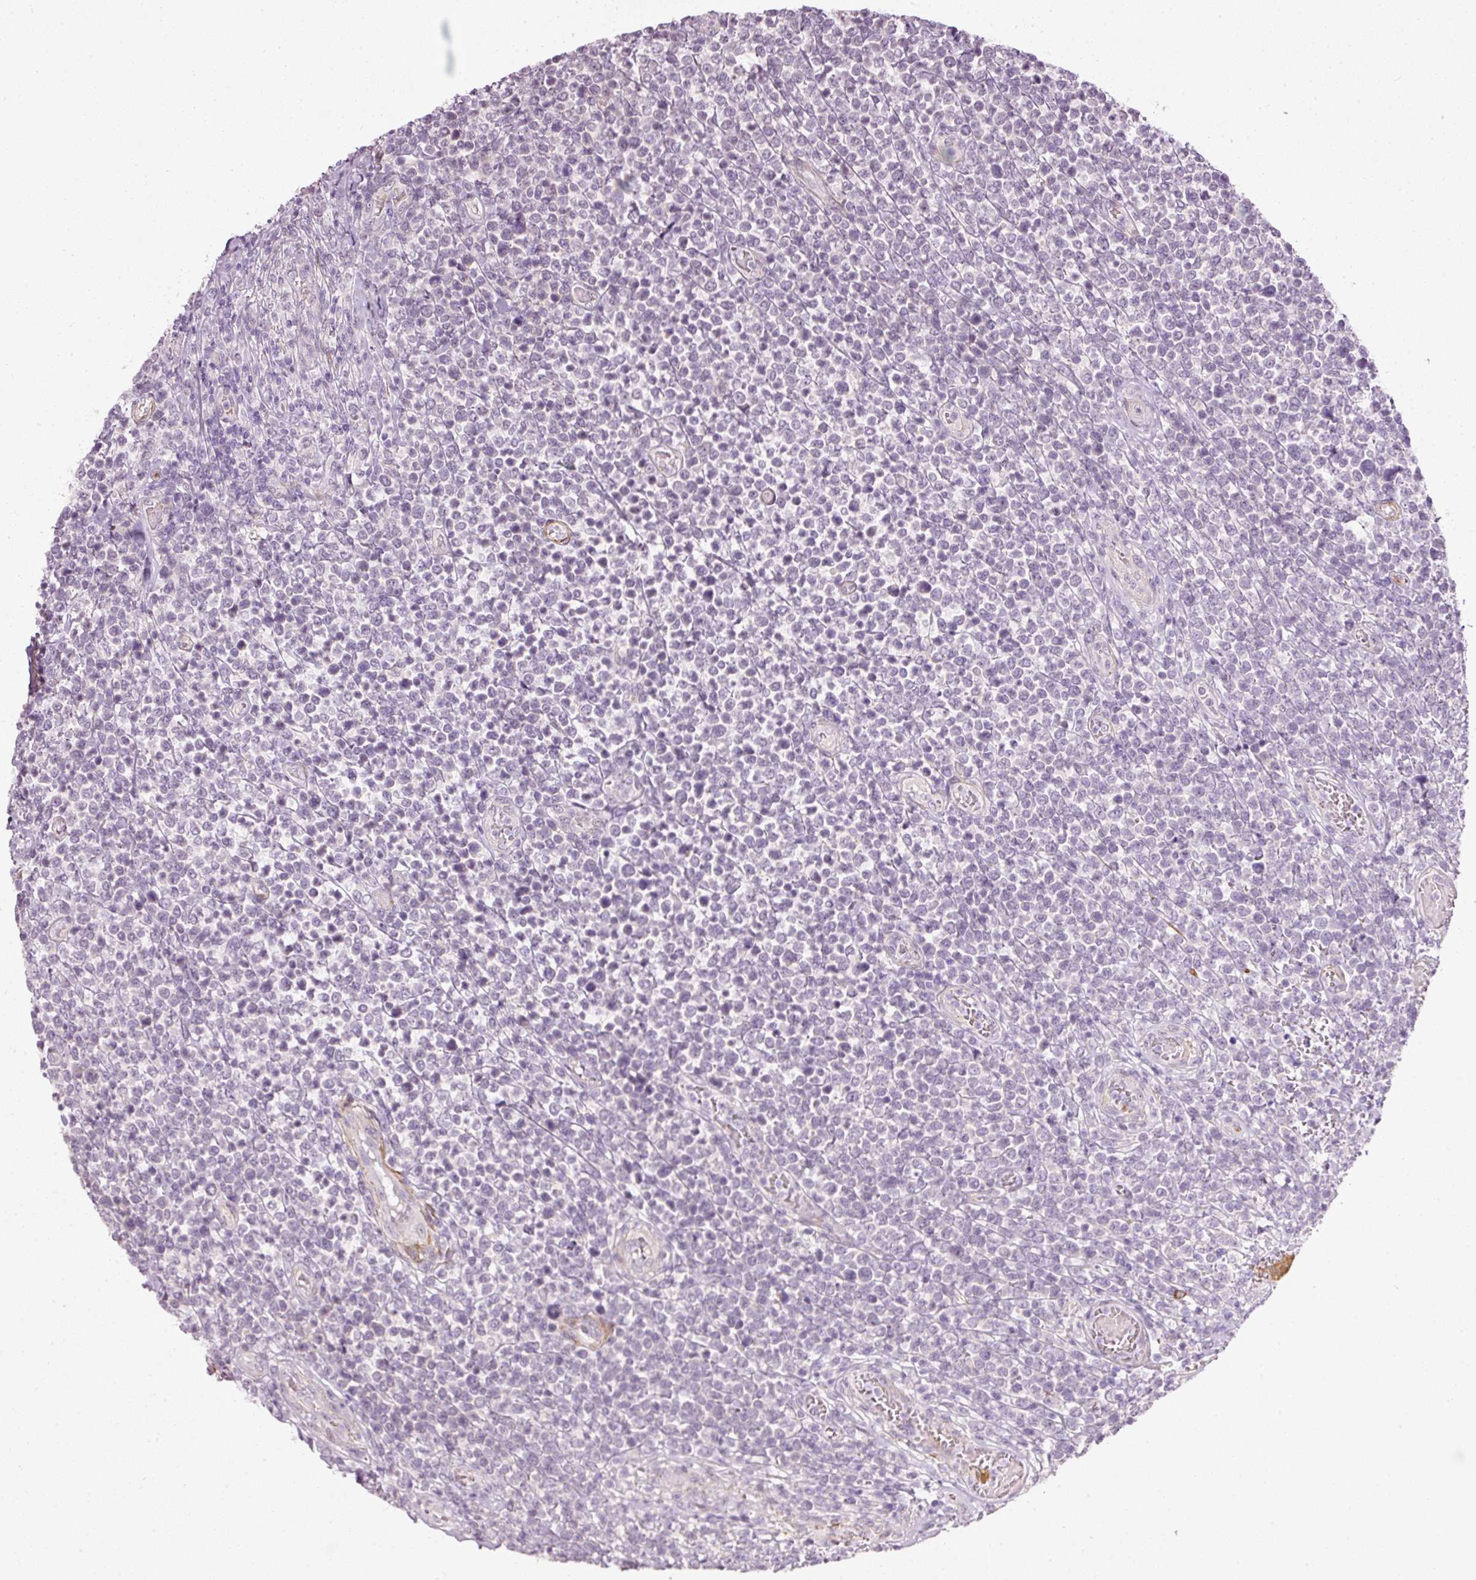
{"staining": {"intensity": "negative", "quantity": "none", "location": "none"}, "tissue": "lymphoma", "cell_type": "Tumor cells", "image_type": "cancer", "snomed": [{"axis": "morphology", "description": "Malignant lymphoma, non-Hodgkin's type, High grade"}, {"axis": "topography", "description": "Soft tissue"}], "caption": "A high-resolution micrograph shows immunohistochemistry (IHC) staining of lymphoma, which reveals no significant positivity in tumor cells. (Immunohistochemistry (ihc), brightfield microscopy, high magnification).", "gene": "TOGARAM1", "patient": {"sex": "female", "age": 56}}